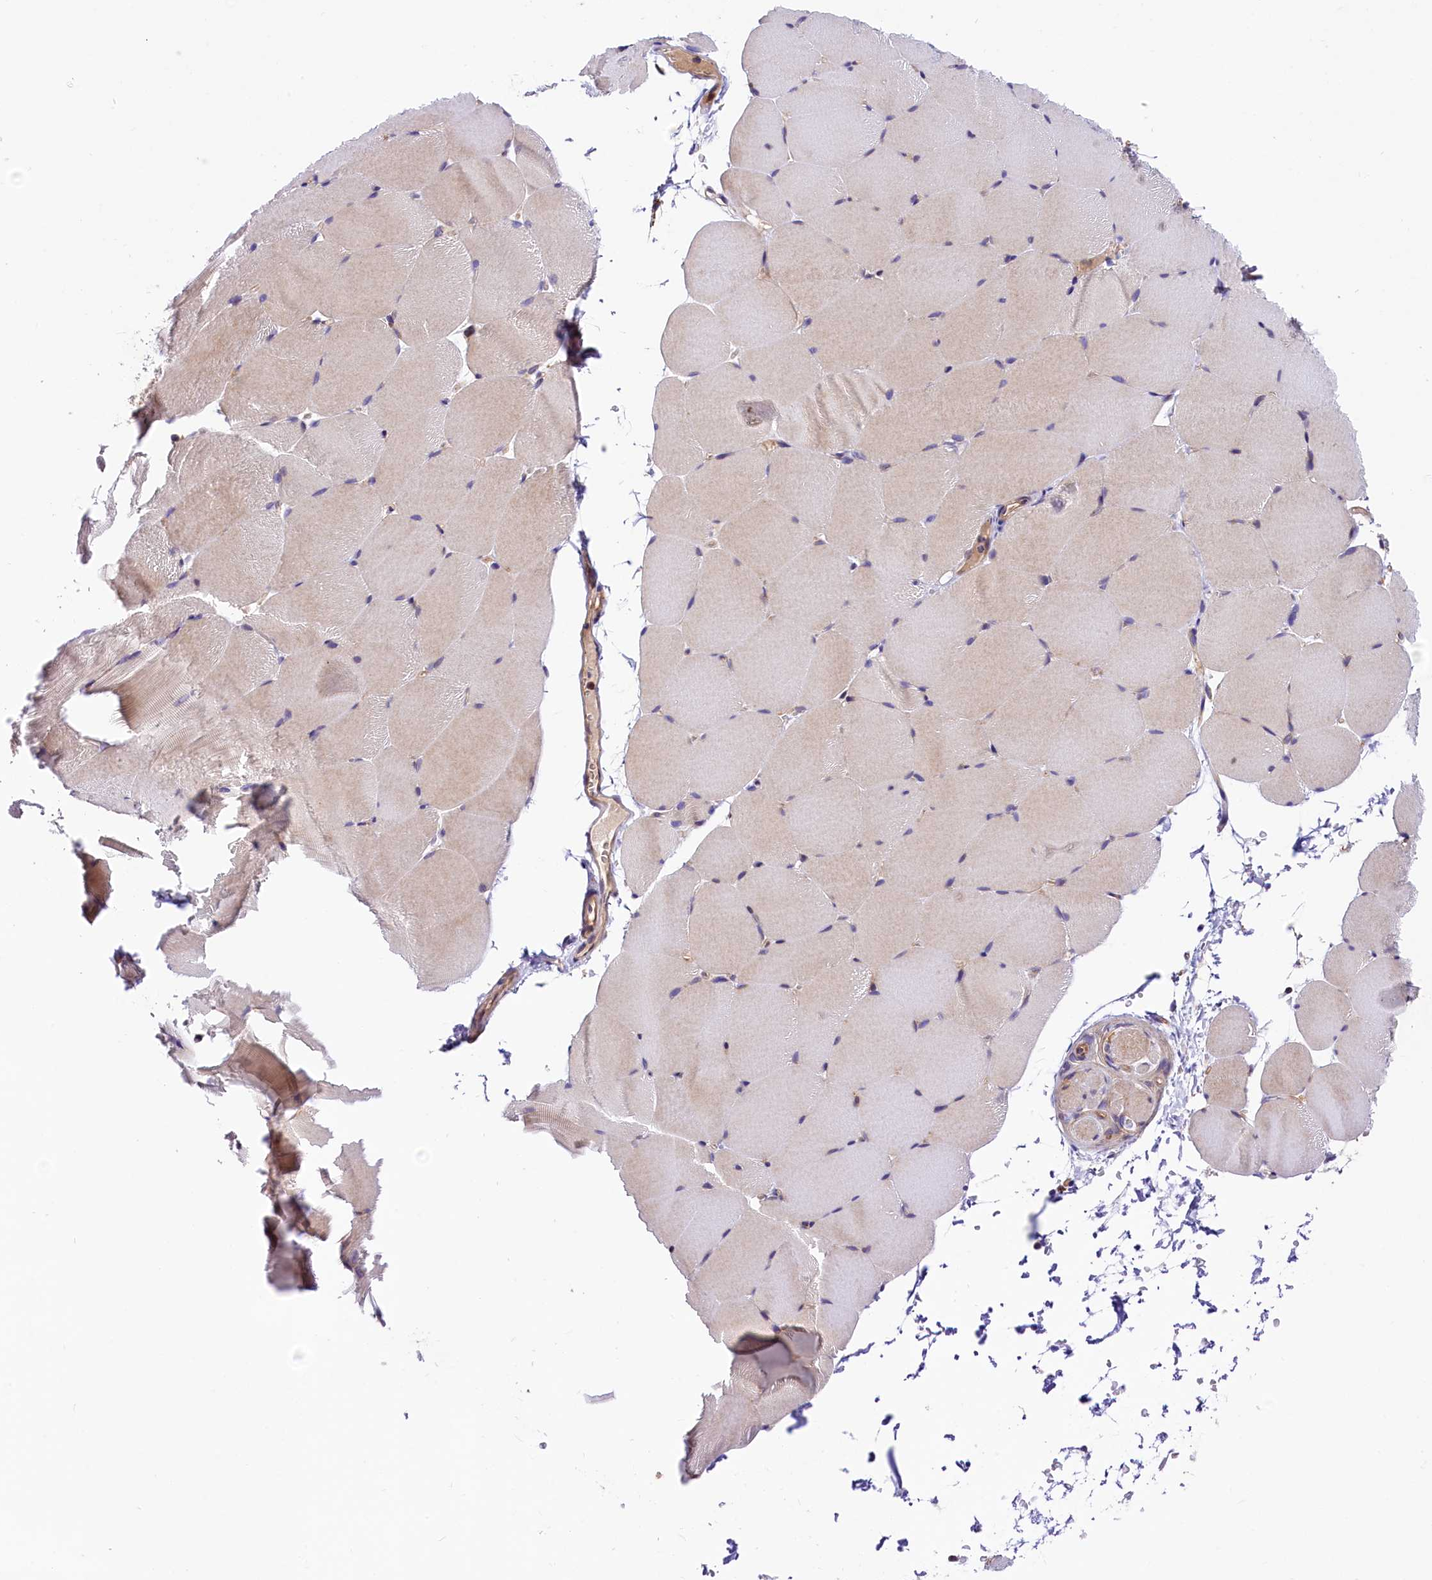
{"staining": {"intensity": "negative", "quantity": "none", "location": "none"}, "tissue": "skeletal muscle", "cell_type": "Myocytes", "image_type": "normal", "snomed": [{"axis": "morphology", "description": "Normal tissue, NOS"}, {"axis": "topography", "description": "Skeletal muscle"}, {"axis": "topography", "description": "Parathyroid gland"}], "caption": "DAB immunohistochemical staining of benign human skeletal muscle reveals no significant staining in myocytes. The staining was performed using DAB to visualize the protein expression in brown, while the nuclei were stained in blue with hematoxylin (Magnification: 20x).", "gene": "ARMC6", "patient": {"sex": "female", "age": 37}}